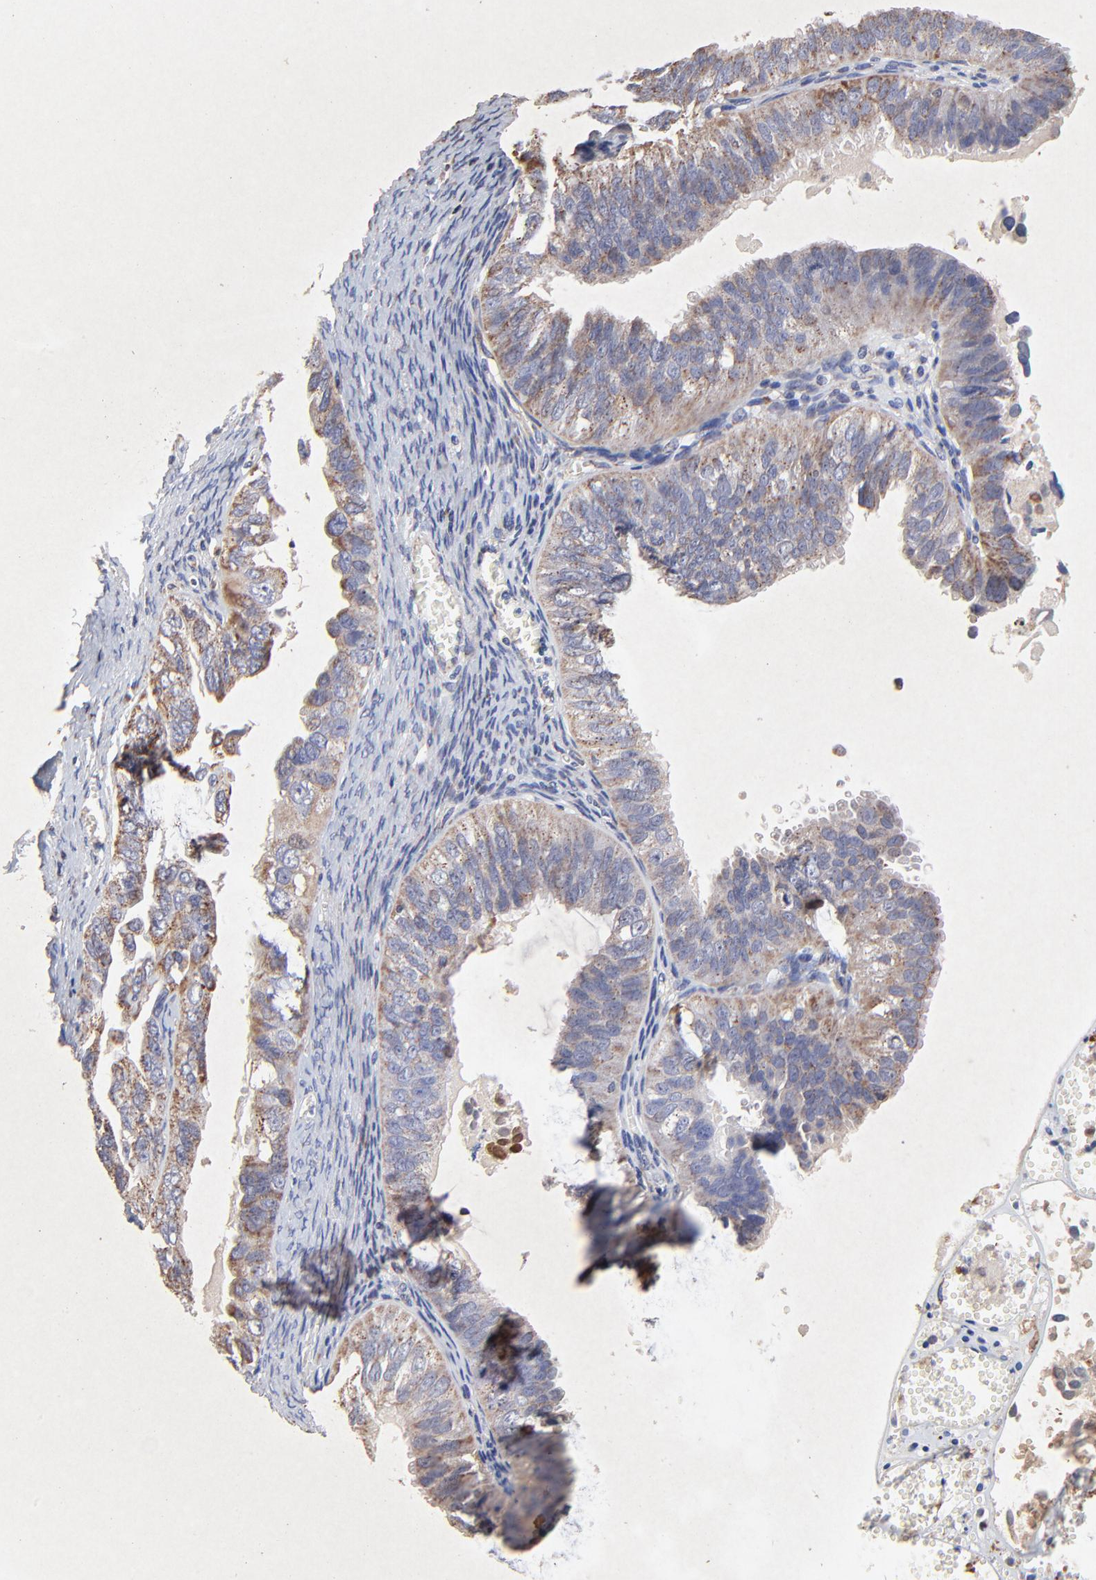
{"staining": {"intensity": "weak", "quantity": ">75%", "location": "cytoplasmic/membranous"}, "tissue": "ovarian cancer", "cell_type": "Tumor cells", "image_type": "cancer", "snomed": [{"axis": "morphology", "description": "Carcinoma, endometroid"}, {"axis": "topography", "description": "Ovary"}], "caption": "Immunohistochemical staining of human endometroid carcinoma (ovarian) reveals low levels of weak cytoplasmic/membranous protein expression in about >75% of tumor cells.", "gene": "SSBP1", "patient": {"sex": "female", "age": 85}}